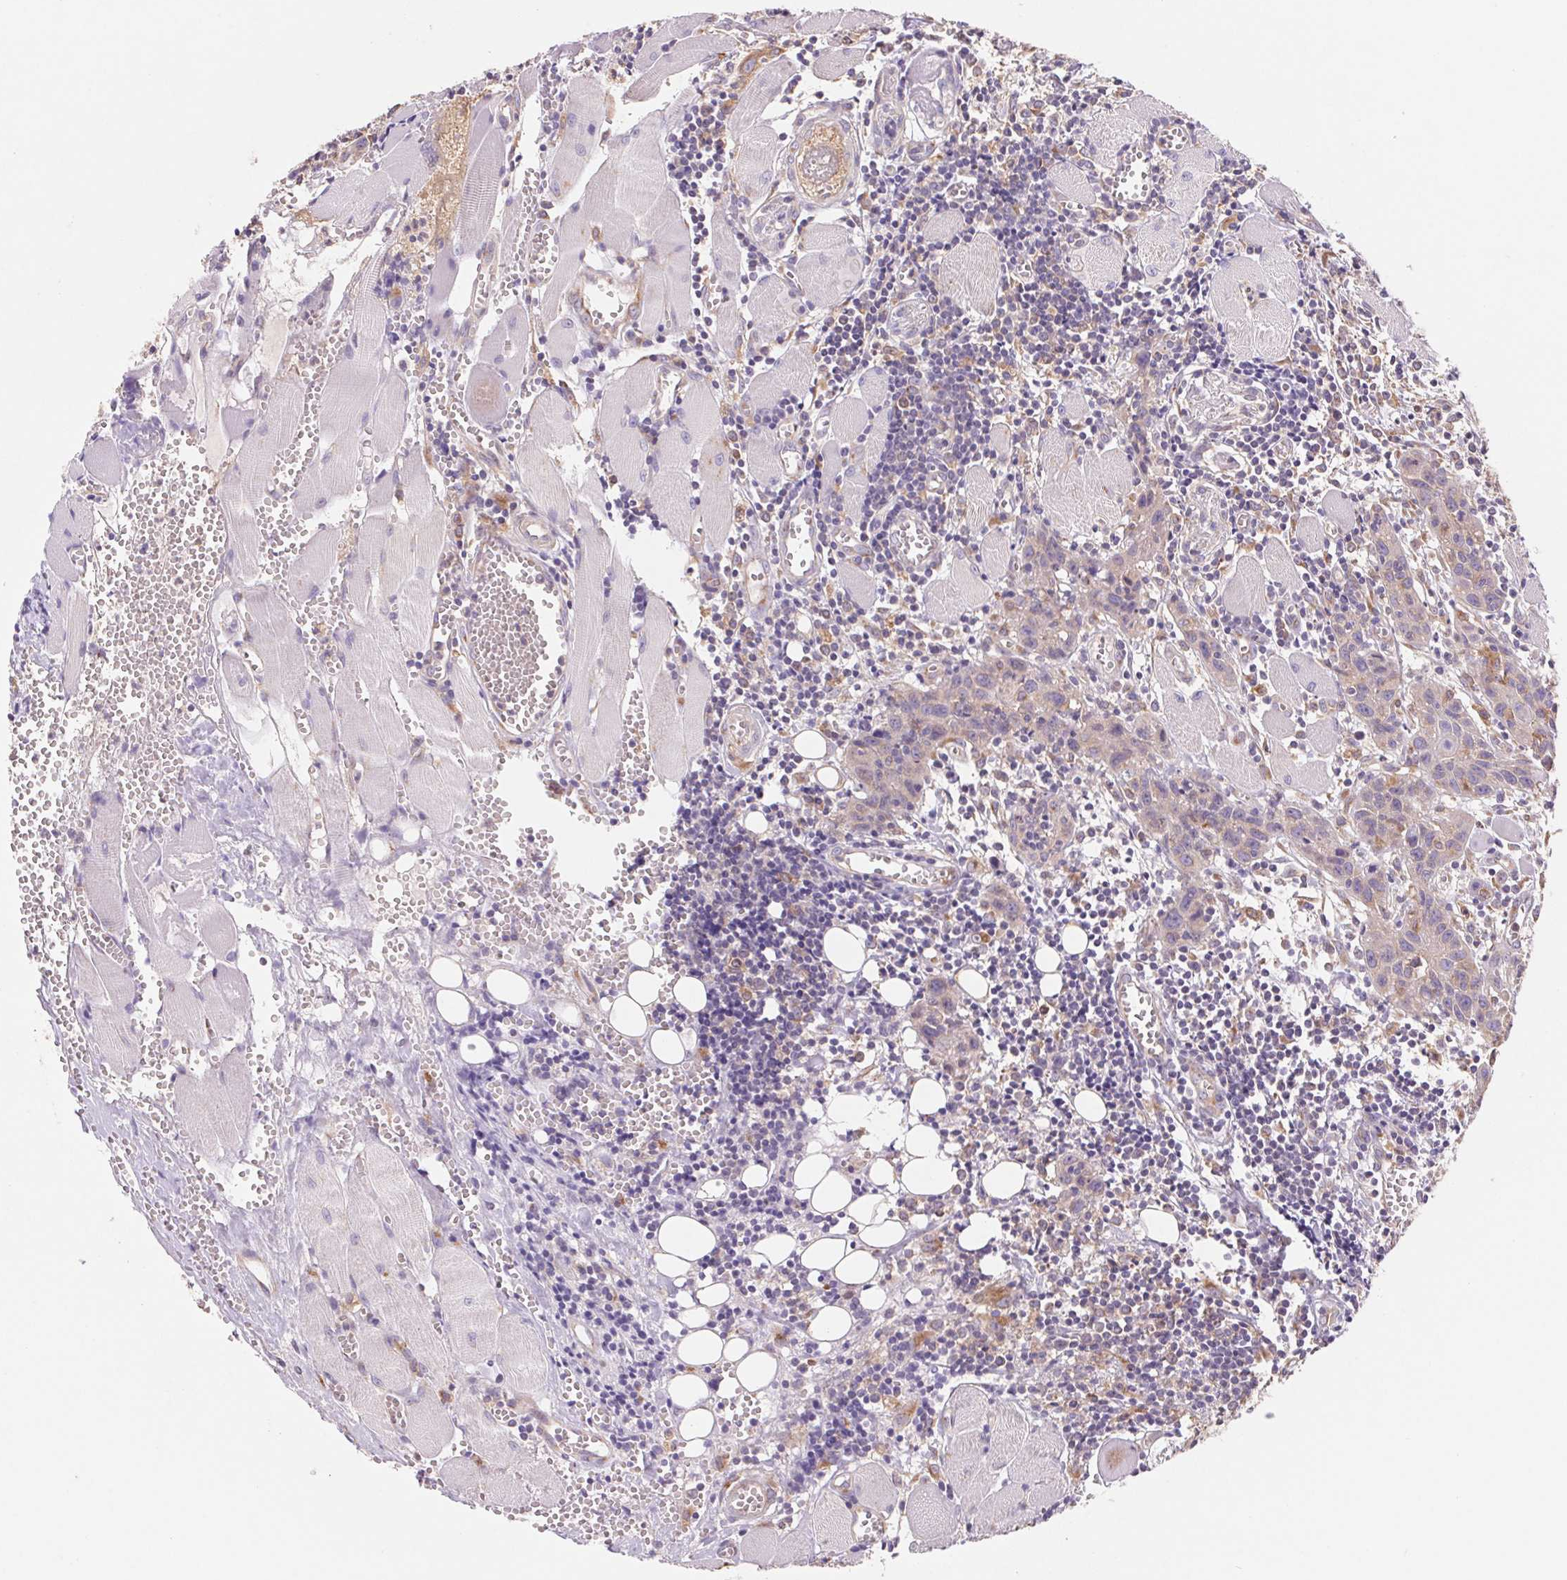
{"staining": {"intensity": "weak", "quantity": "<25%", "location": "cytoplasmic/membranous"}, "tissue": "head and neck cancer", "cell_type": "Tumor cells", "image_type": "cancer", "snomed": [{"axis": "morphology", "description": "Squamous cell carcinoma, NOS"}, {"axis": "topography", "description": "Oral tissue"}, {"axis": "topography", "description": "Head-Neck"}], "caption": "Immunohistochemistry (IHC) of head and neck cancer exhibits no positivity in tumor cells.", "gene": "RAB1A", "patient": {"sex": "male", "age": 58}}